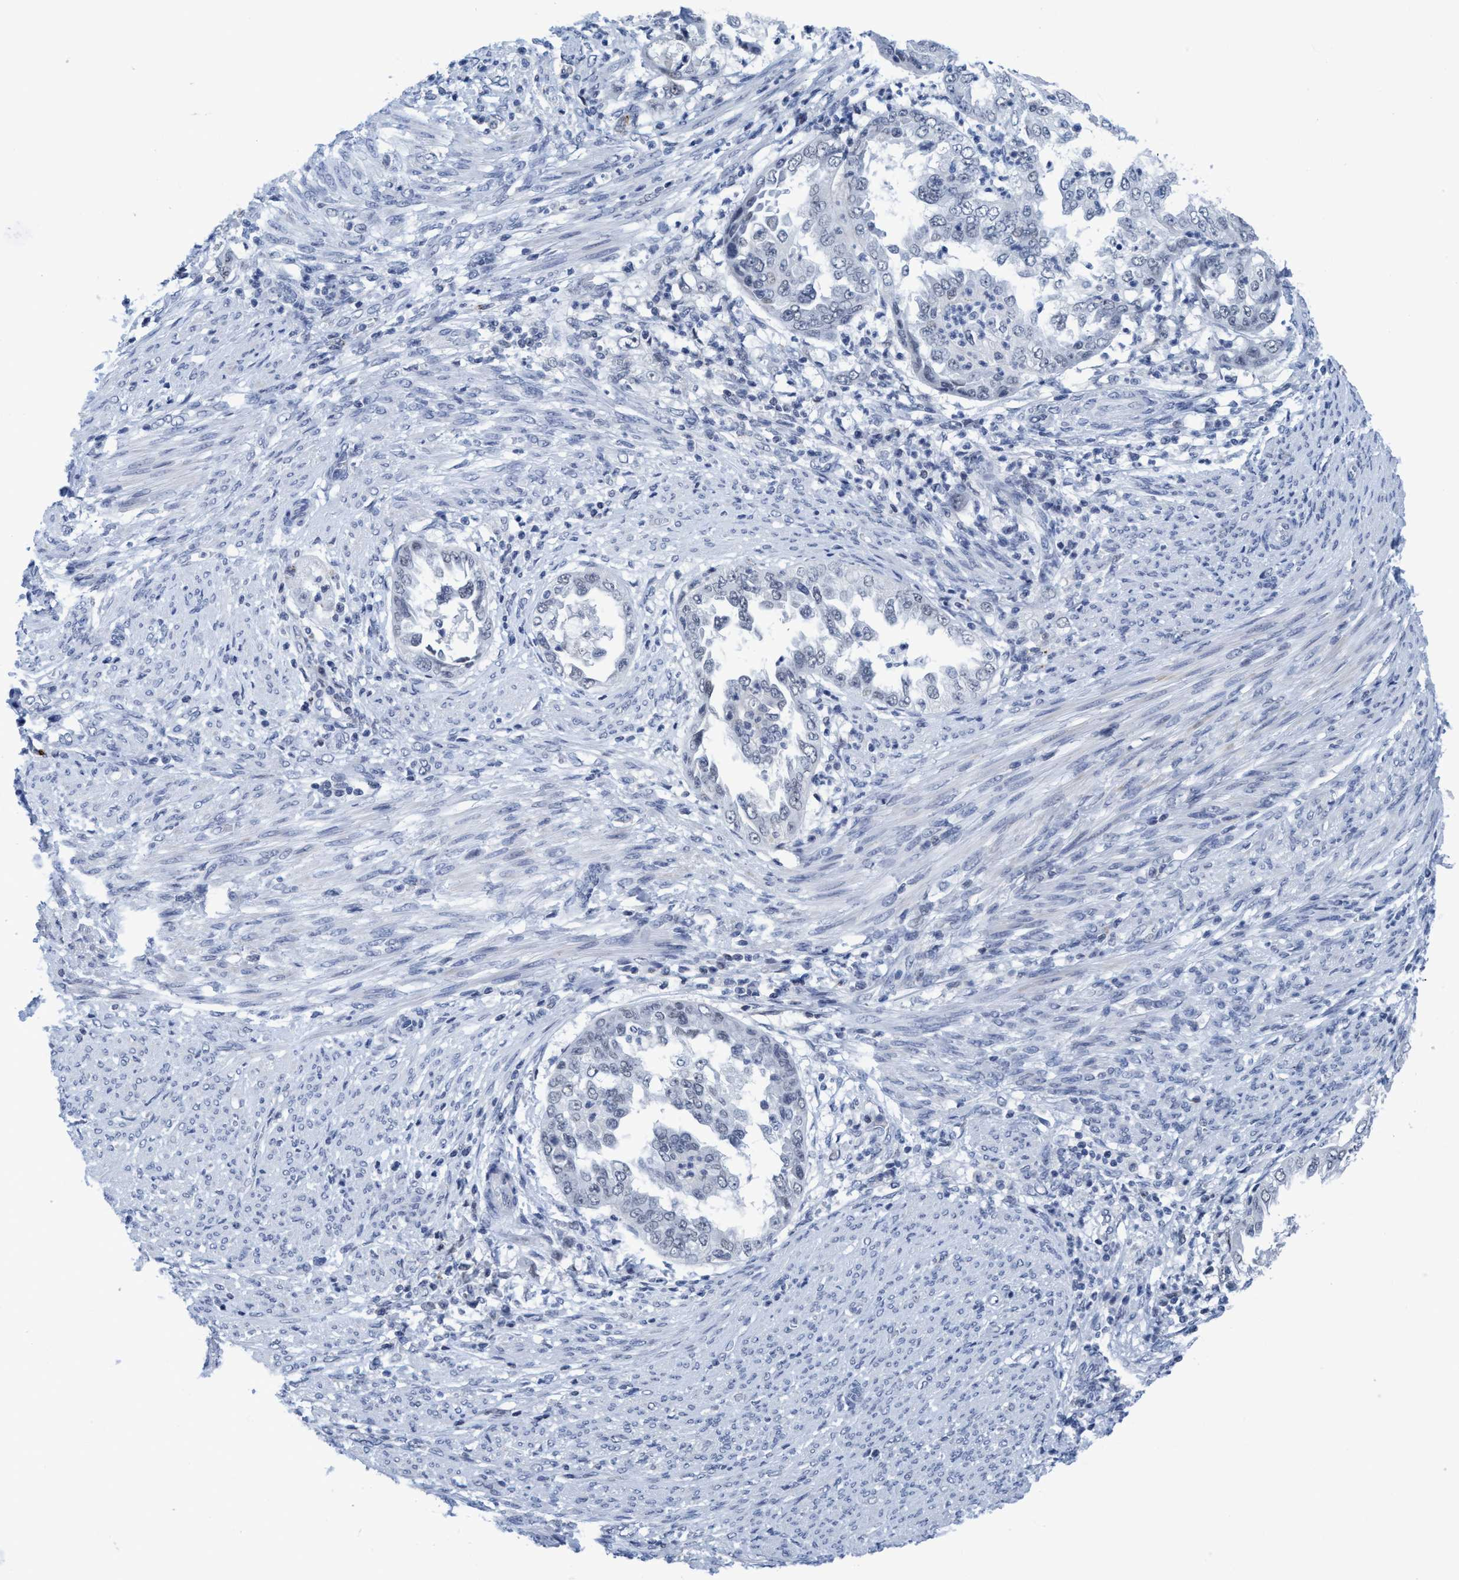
{"staining": {"intensity": "negative", "quantity": "none", "location": "none"}, "tissue": "endometrial cancer", "cell_type": "Tumor cells", "image_type": "cancer", "snomed": [{"axis": "morphology", "description": "Adenocarcinoma, NOS"}, {"axis": "topography", "description": "Endometrium"}], "caption": "DAB (3,3'-diaminobenzidine) immunohistochemical staining of adenocarcinoma (endometrial) exhibits no significant expression in tumor cells.", "gene": "DNAI1", "patient": {"sex": "female", "age": 85}}